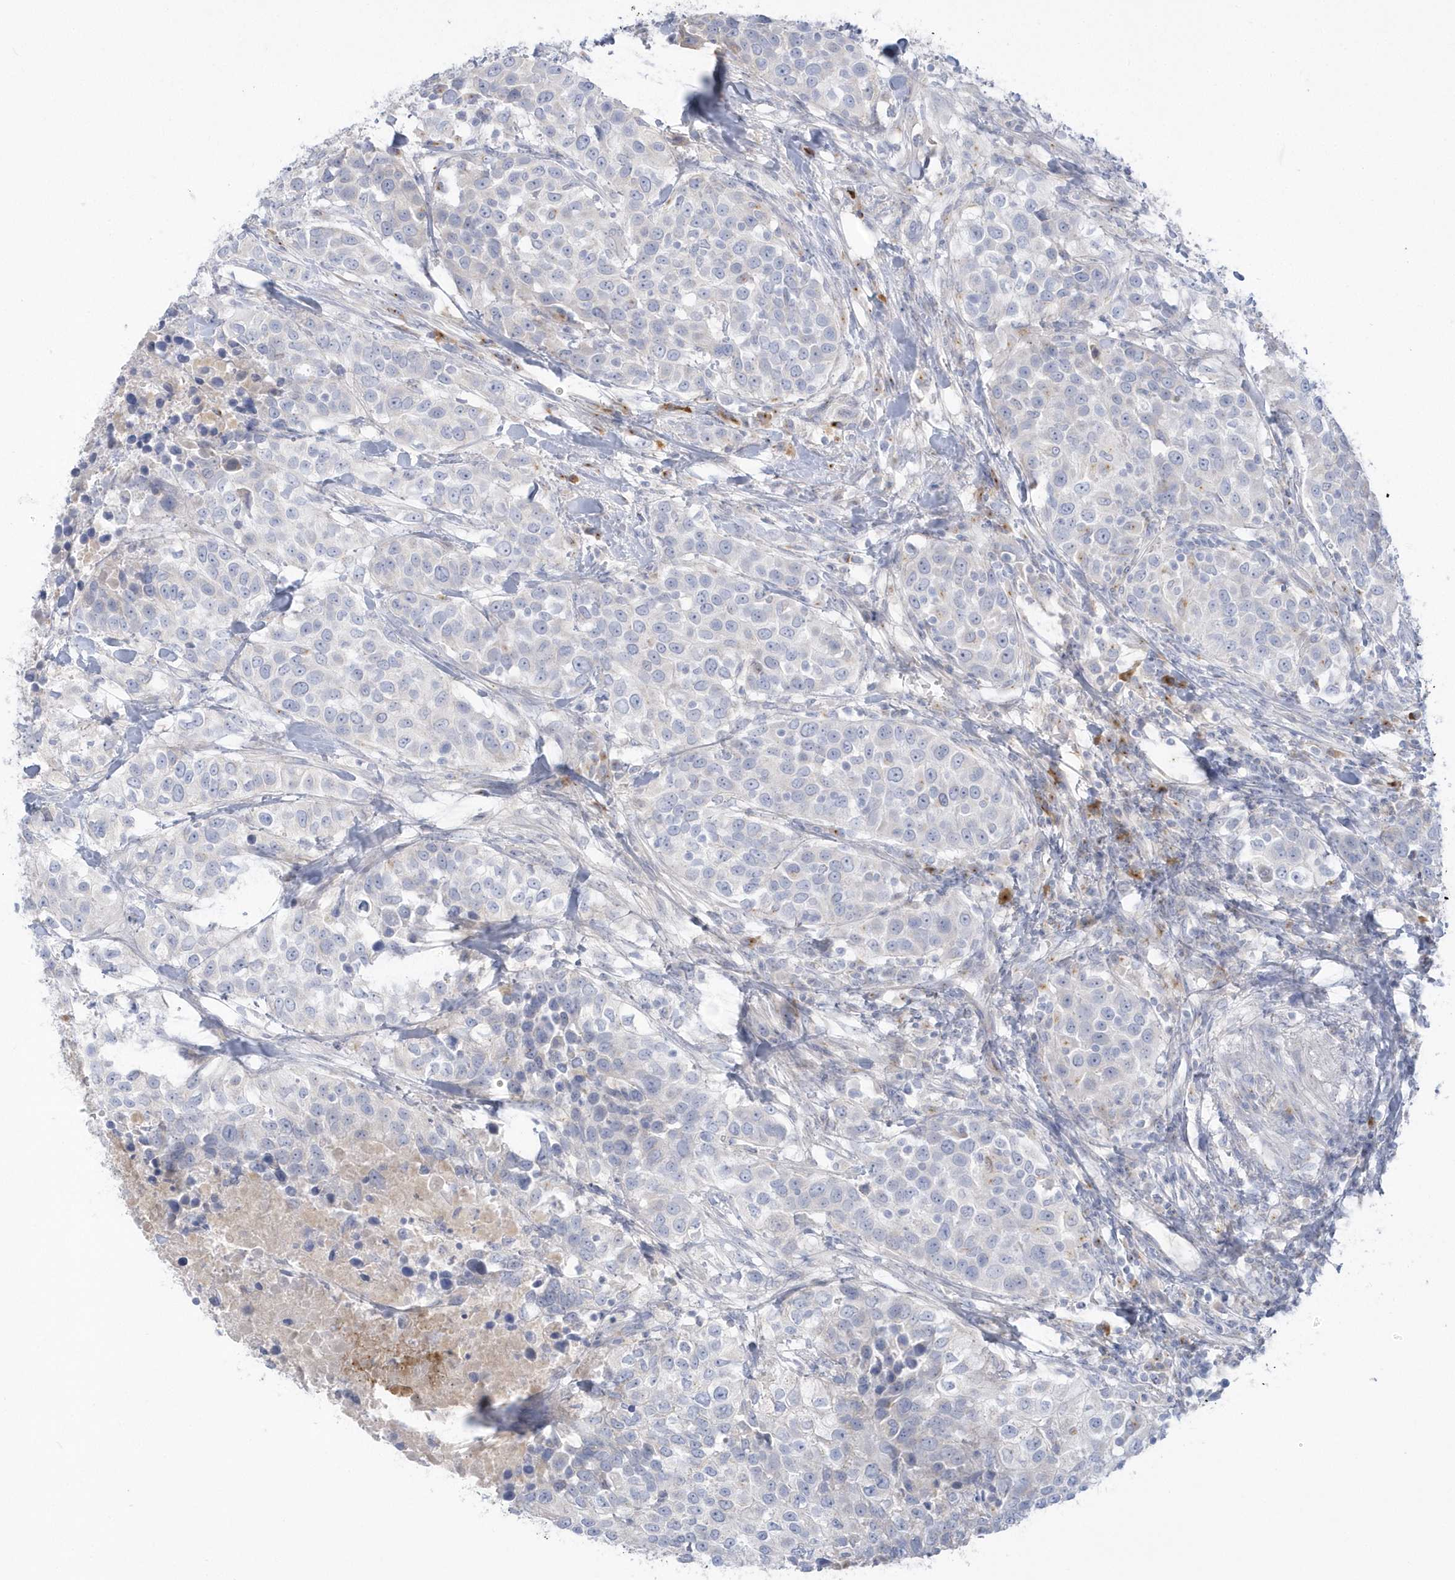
{"staining": {"intensity": "negative", "quantity": "none", "location": "none"}, "tissue": "urothelial cancer", "cell_type": "Tumor cells", "image_type": "cancer", "snomed": [{"axis": "morphology", "description": "Urothelial carcinoma, High grade"}, {"axis": "topography", "description": "Urinary bladder"}], "caption": "High magnification brightfield microscopy of urothelial cancer stained with DAB (brown) and counterstained with hematoxylin (blue): tumor cells show no significant staining.", "gene": "SEMA3D", "patient": {"sex": "female", "age": 80}}